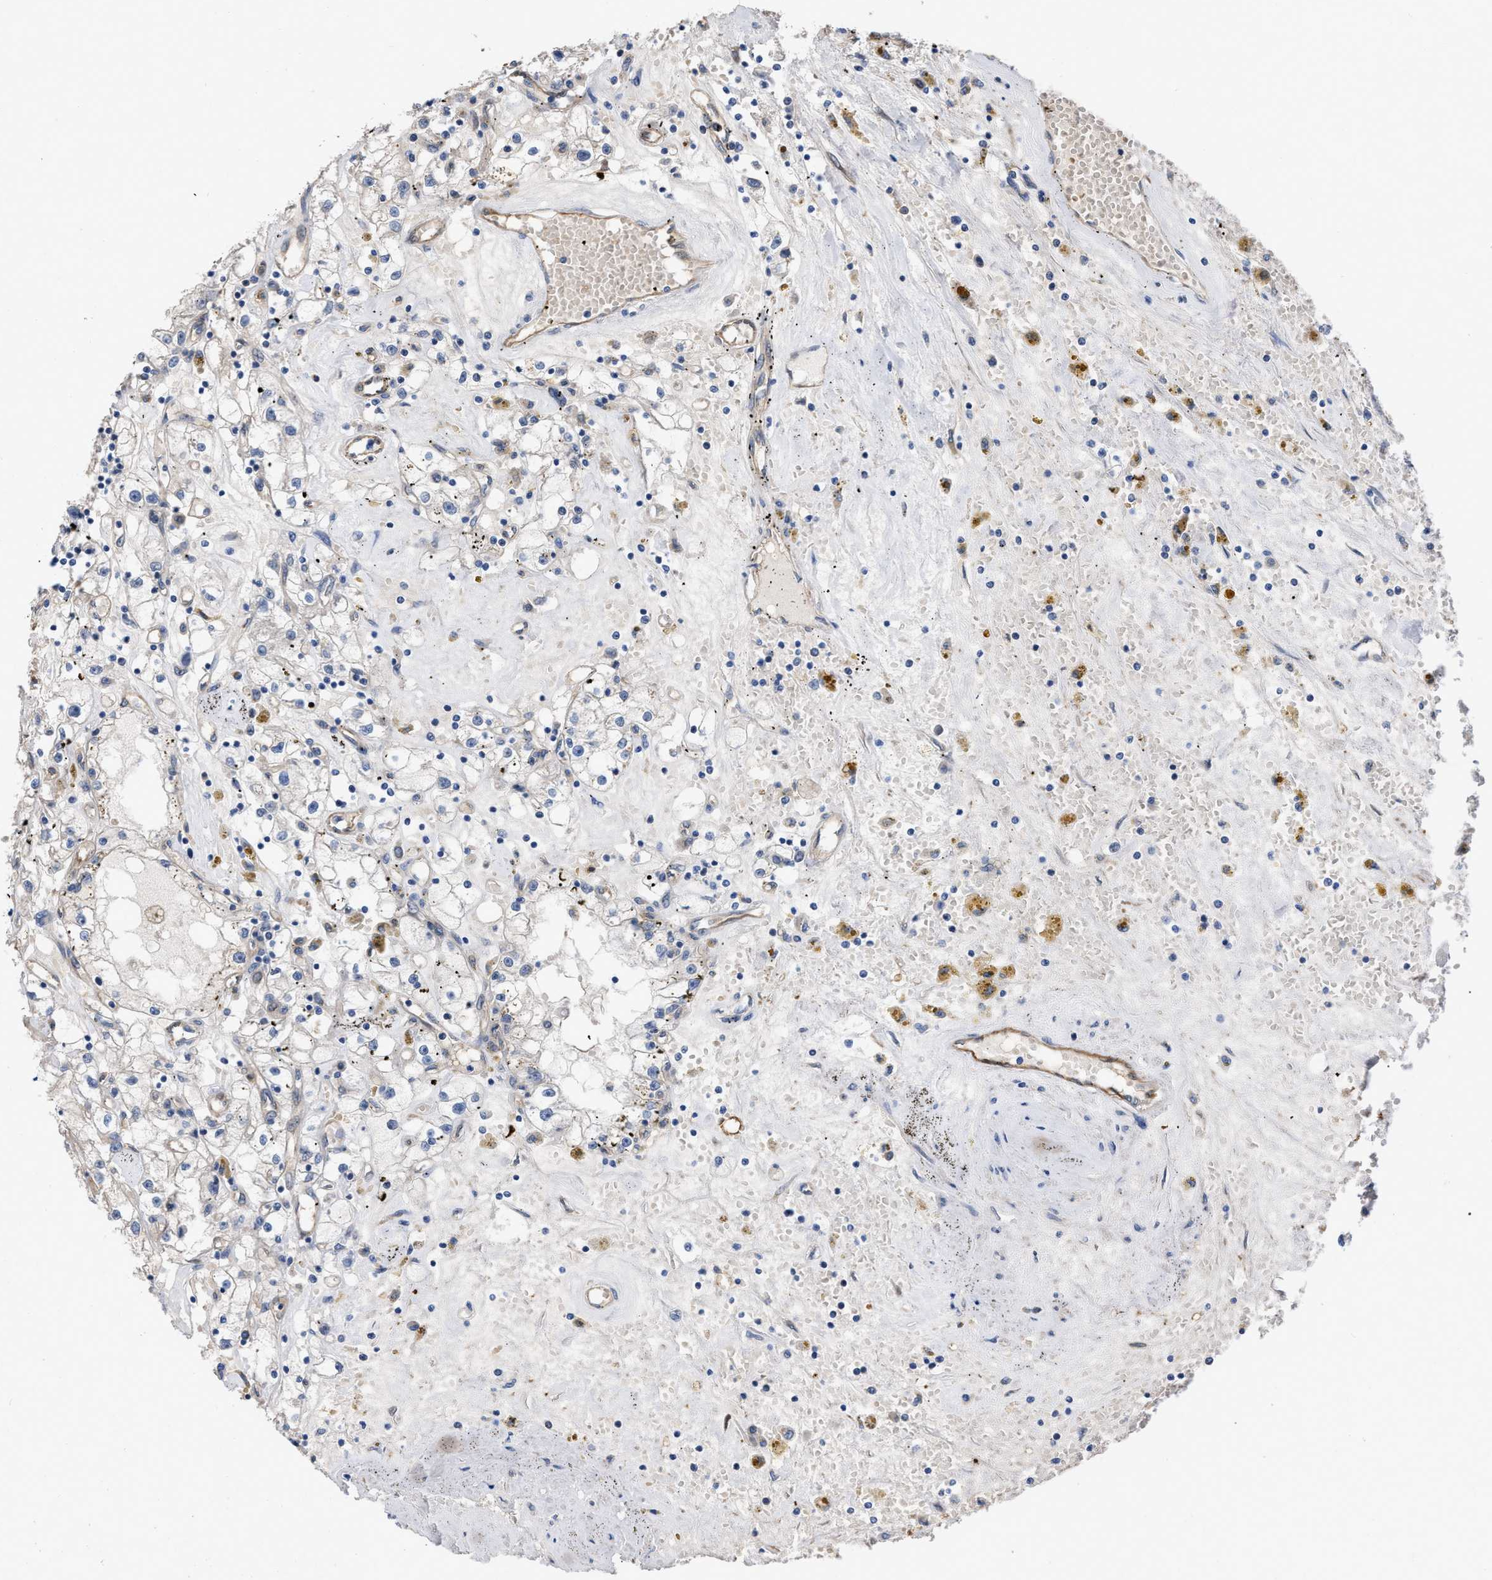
{"staining": {"intensity": "negative", "quantity": "none", "location": "none"}, "tissue": "renal cancer", "cell_type": "Tumor cells", "image_type": "cancer", "snomed": [{"axis": "morphology", "description": "Adenocarcinoma, NOS"}, {"axis": "topography", "description": "Kidney"}], "caption": "Tumor cells are negative for protein expression in human renal cancer (adenocarcinoma).", "gene": "SLC4A11", "patient": {"sex": "male", "age": 56}}